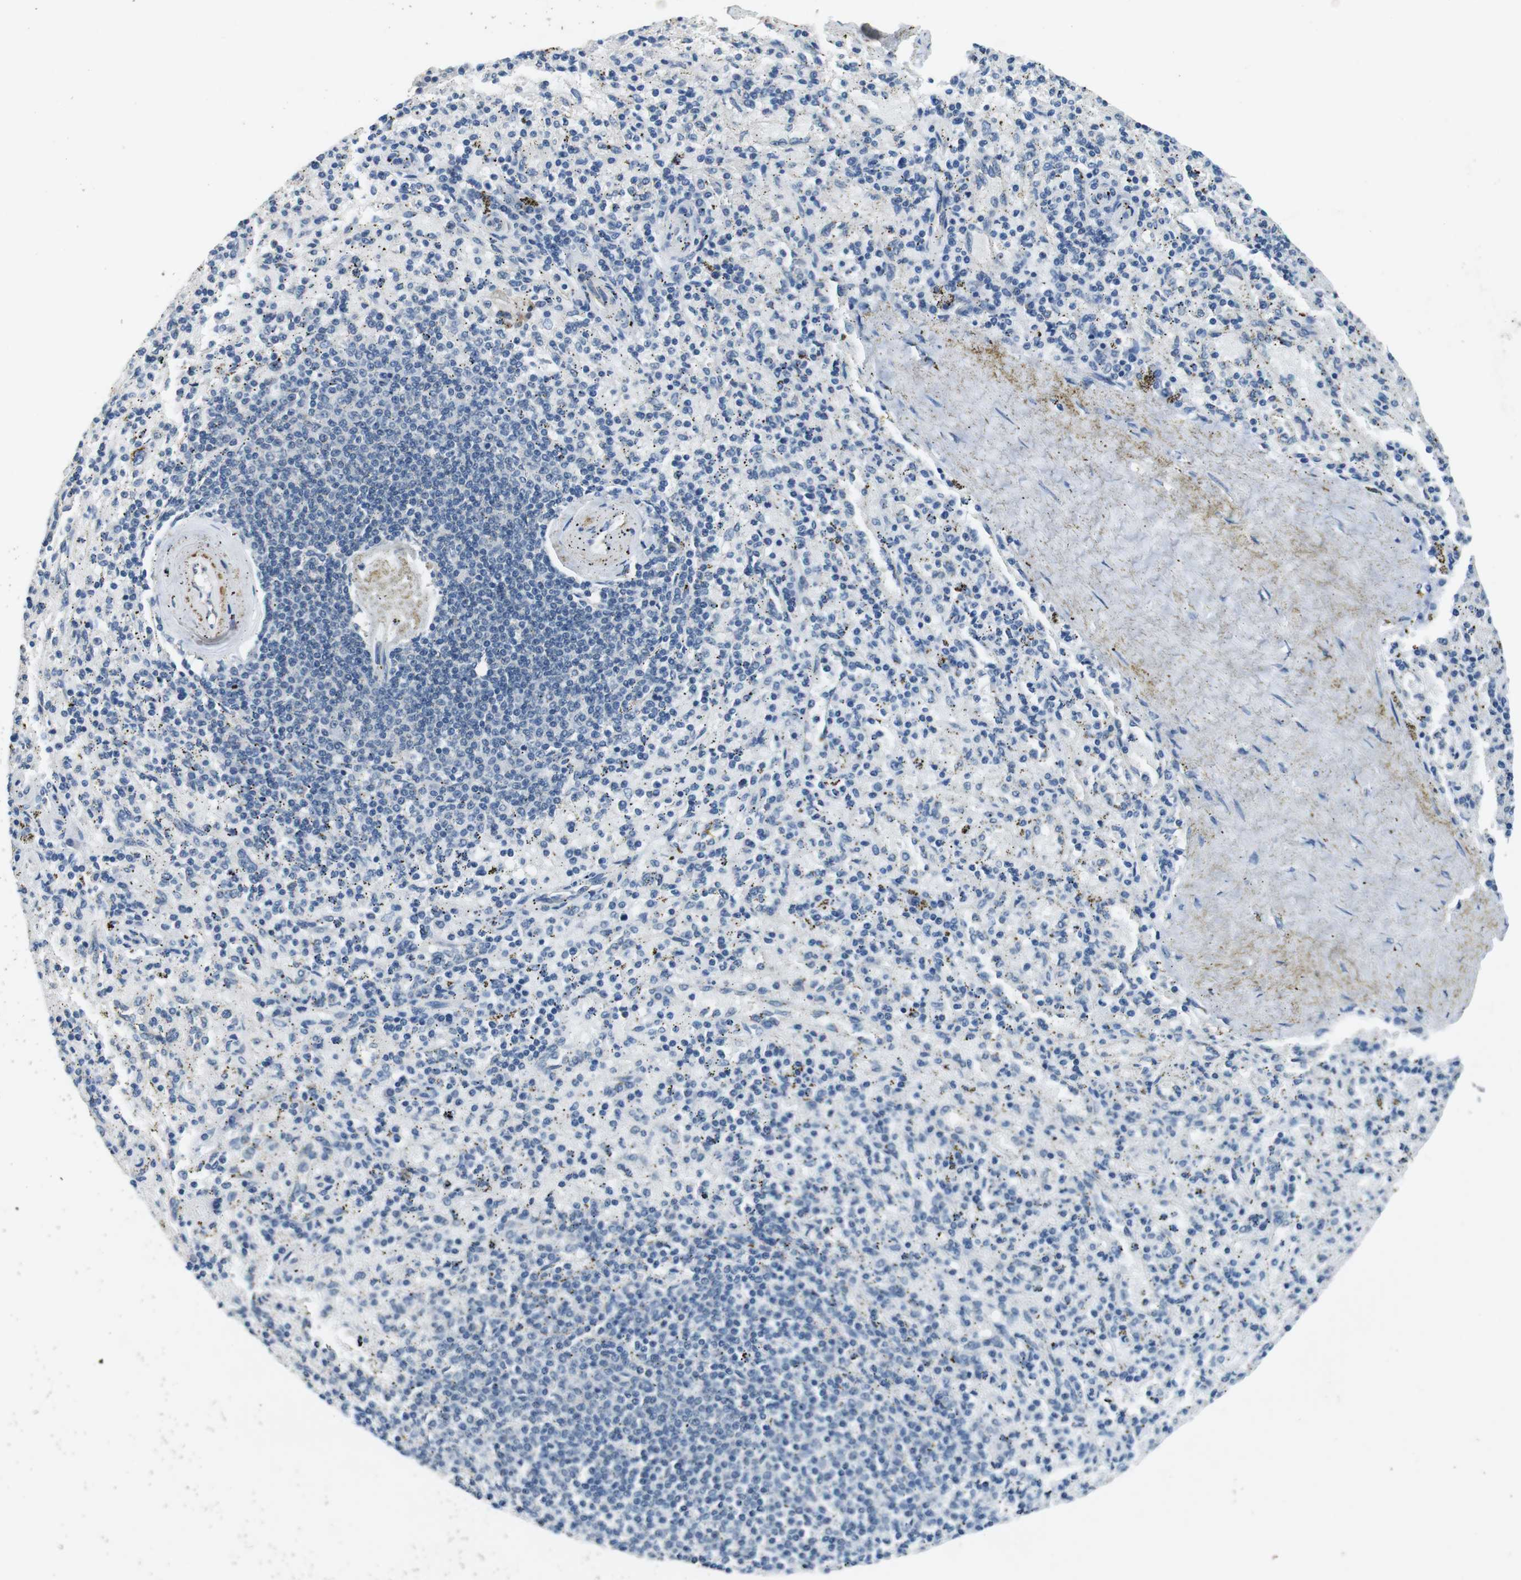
{"staining": {"intensity": "negative", "quantity": "none", "location": "none"}, "tissue": "spleen", "cell_type": "Cells in red pulp", "image_type": "normal", "snomed": [{"axis": "morphology", "description": "Normal tissue, NOS"}, {"axis": "topography", "description": "Spleen"}], "caption": "High magnification brightfield microscopy of normal spleen stained with DAB (brown) and counterstained with hematoxylin (blue): cells in red pulp show no significant expression.", "gene": "CLDN7", "patient": {"sex": "female", "age": 43}}